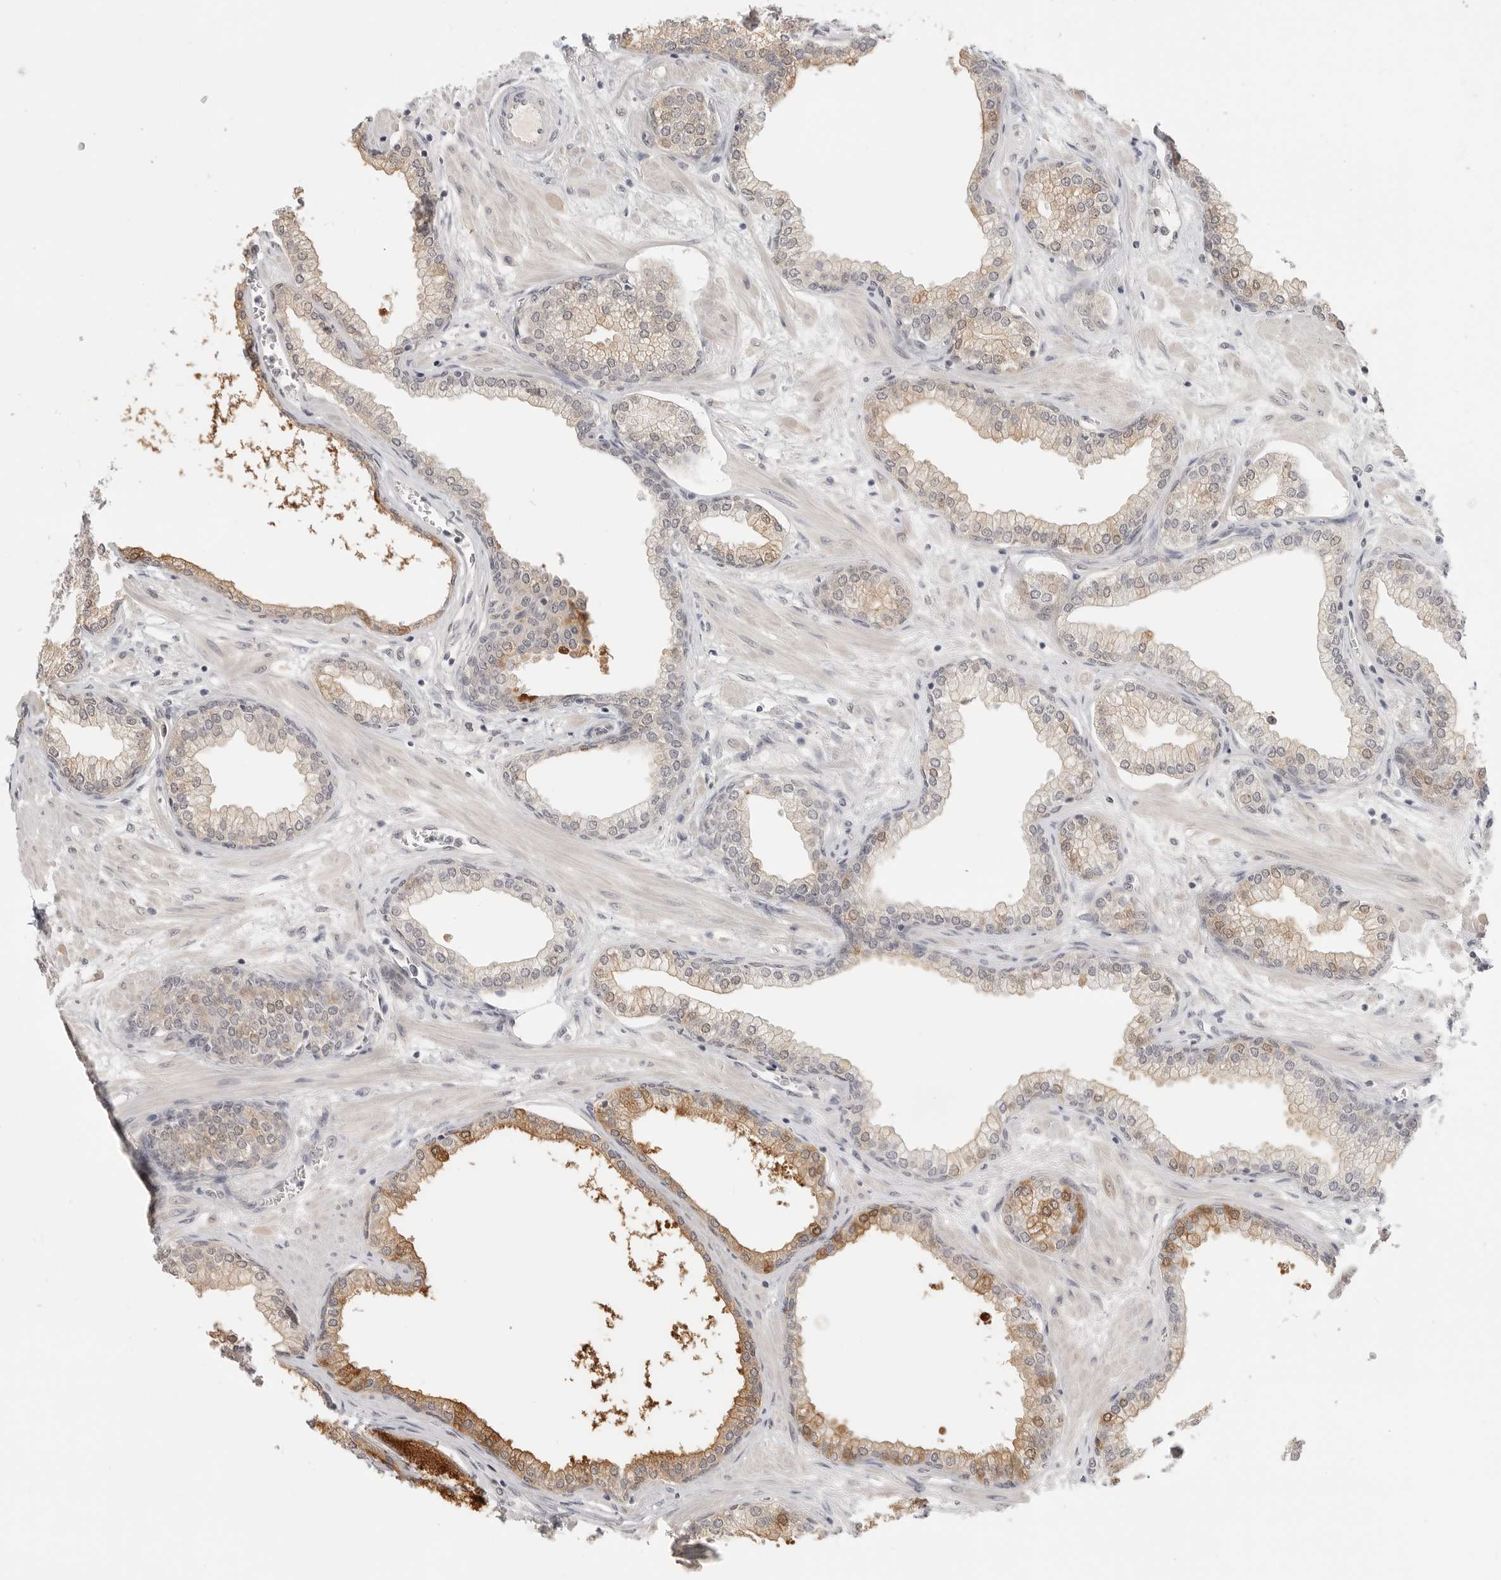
{"staining": {"intensity": "moderate", "quantity": "<25%", "location": "cytoplasmic/membranous"}, "tissue": "prostate", "cell_type": "Glandular cells", "image_type": "normal", "snomed": [{"axis": "morphology", "description": "Normal tissue, NOS"}, {"axis": "morphology", "description": "Urothelial carcinoma, Low grade"}, {"axis": "topography", "description": "Urinary bladder"}, {"axis": "topography", "description": "Prostate"}], "caption": "A brown stain highlights moderate cytoplasmic/membranous expression of a protein in glandular cells of benign prostate. Immunohistochemistry (ihc) stains the protein in brown and the nuclei are stained blue.", "gene": "KLK11", "patient": {"sex": "male", "age": 60}}